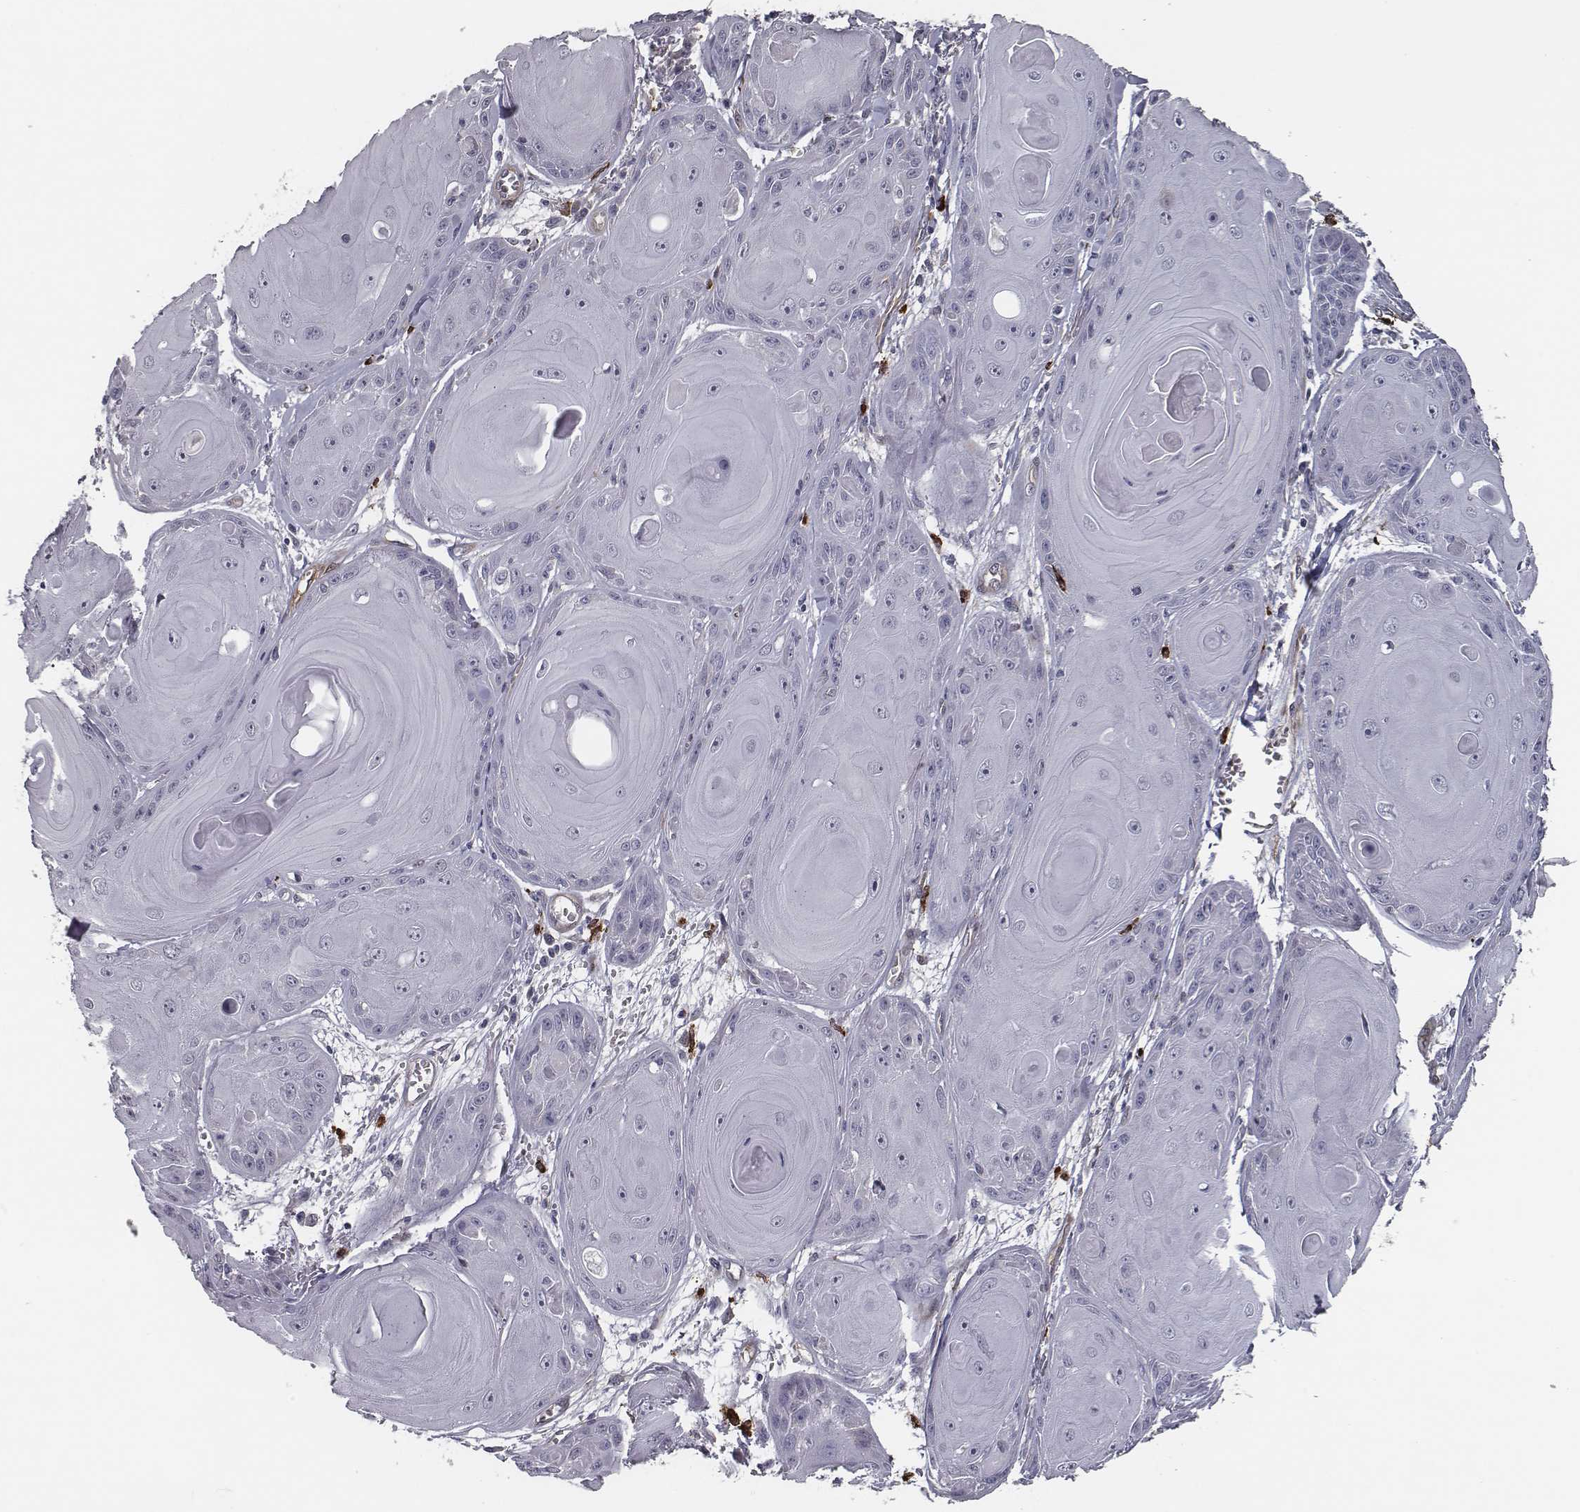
{"staining": {"intensity": "negative", "quantity": "none", "location": "none"}, "tissue": "skin cancer", "cell_type": "Tumor cells", "image_type": "cancer", "snomed": [{"axis": "morphology", "description": "Squamous cell carcinoma, NOS"}, {"axis": "topography", "description": "Skin"}, {"axis": "topography", "description": "Vulva"}], "caption": "Human skin squamous cell carcinoma stained for a protein using IHC exhibits no expression in tumor cells.", "gene": "ISYNA1", "patient": {"sex": "female", "age": 85}}